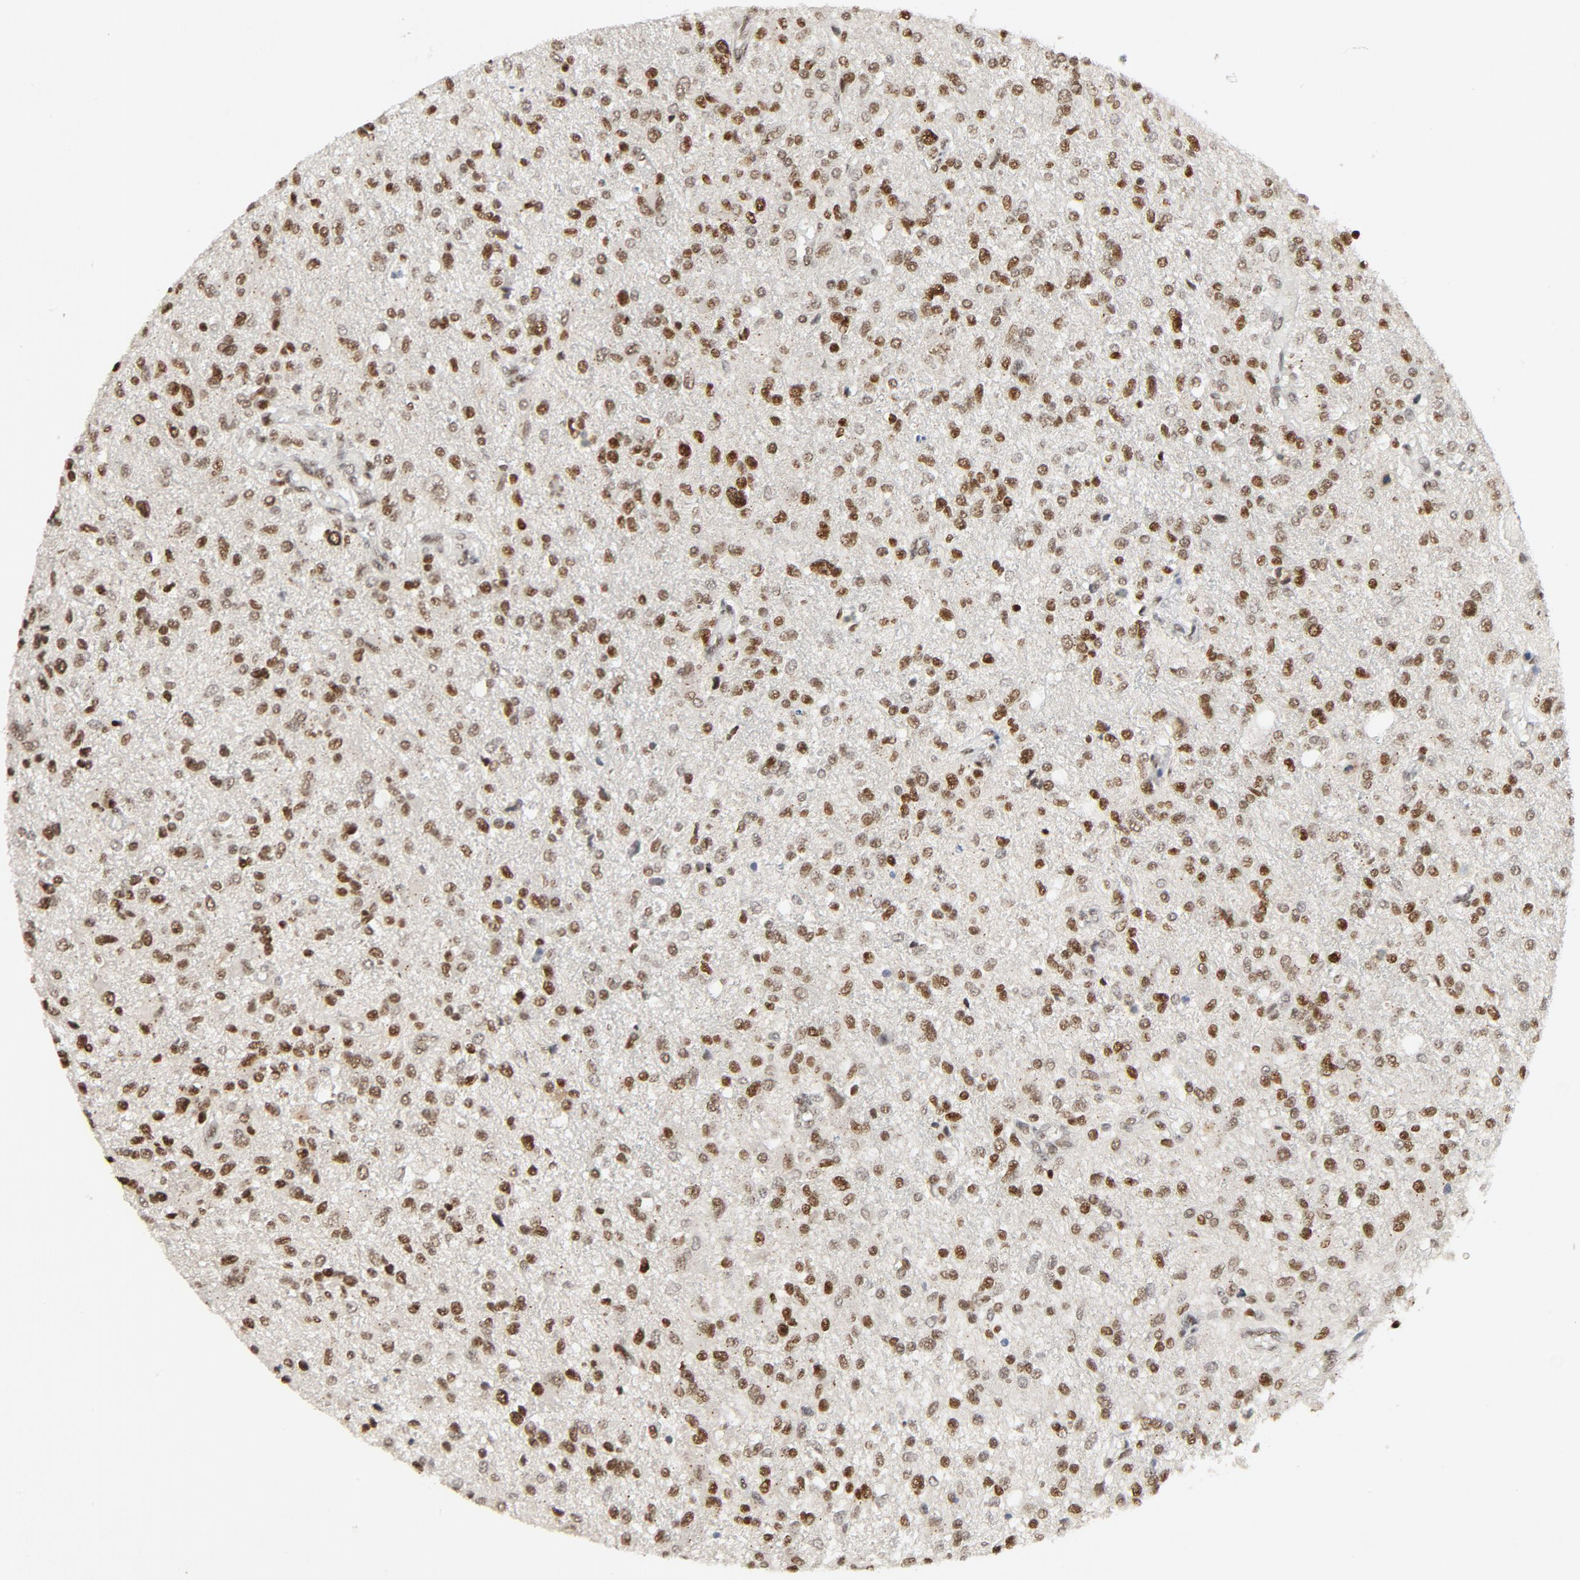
{"staining": {"intensity": "moderate", "quantity": ">75%", "location": "nuclear"}, "tissue": "glioma", "cell_type": "Tumor cells", "image_type": "cancer", "snomed": [{"axis": "morphology", "description": "Glioma, malignant, High grade"}, {"axis": "topography", "description": "Cerebral cortex"}], "caption": "The image shows a brown stain indicating the presence of a protein in the nuclear of tumor cells in high-grade glioma (malignant).", "gene": "SMARCD1", "patient": {"sex": "male", "age": 76}}